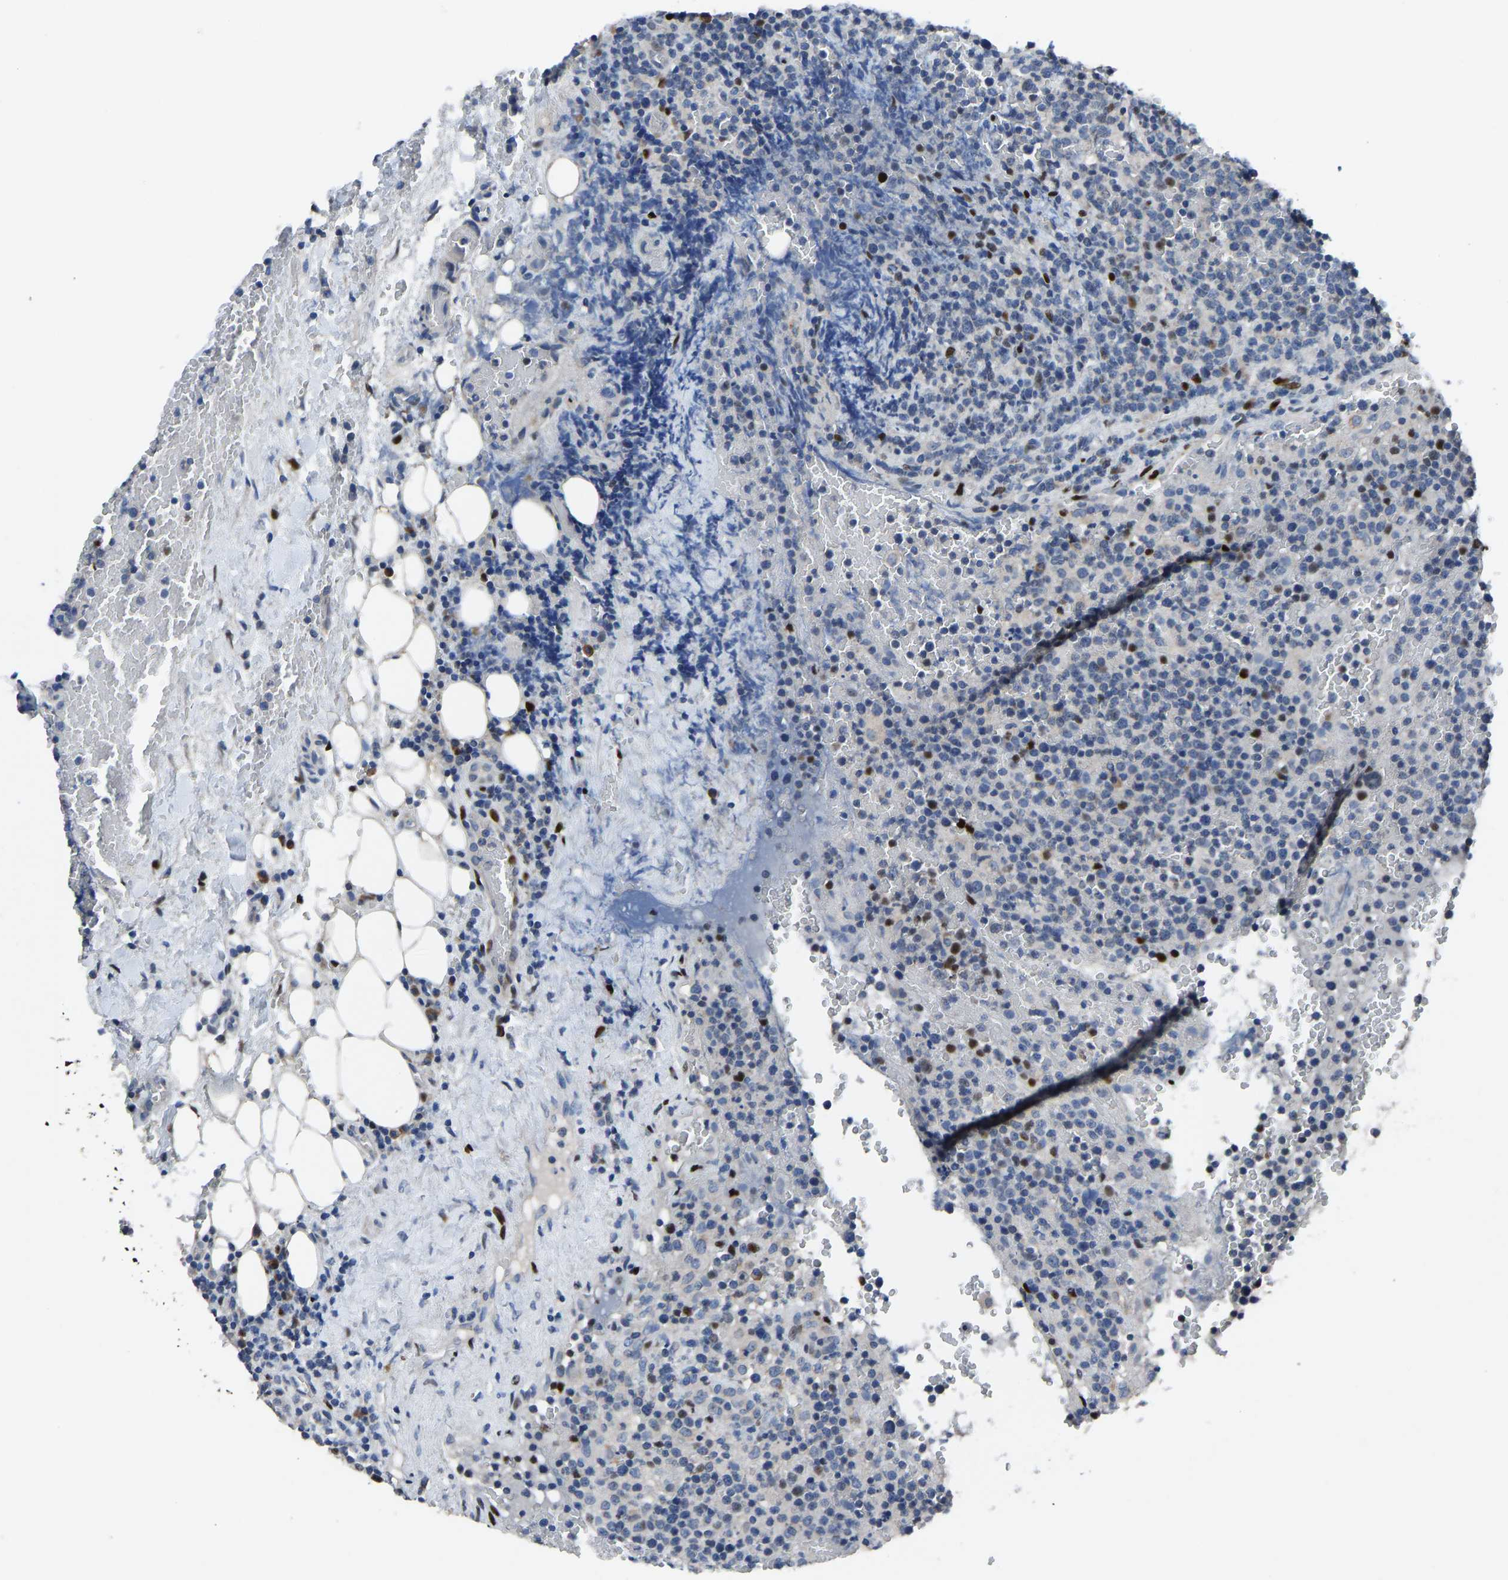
{"staining": {"intensity": "moderate", "quantity": "<25%", "location": "nuclear"}, "tissue": "lymphoma", "cell_type": "Tumor cells", "image_type": "cancer", "snomed": [{"axis": "morphology", "description": "Malignant lymphoma, non-Hodgkin's type, High grade"}, {"axis": "topography", "description": "Lymph node"}], "caption": "High-grade malignant lymphoma, non-Hodgkin's type stained for a protein (brown) displays moderate nuclear positive positivity in about <25% of tumor cells.", "gene": "EGR1", "patient": {"sex": "male", "age": 61}}